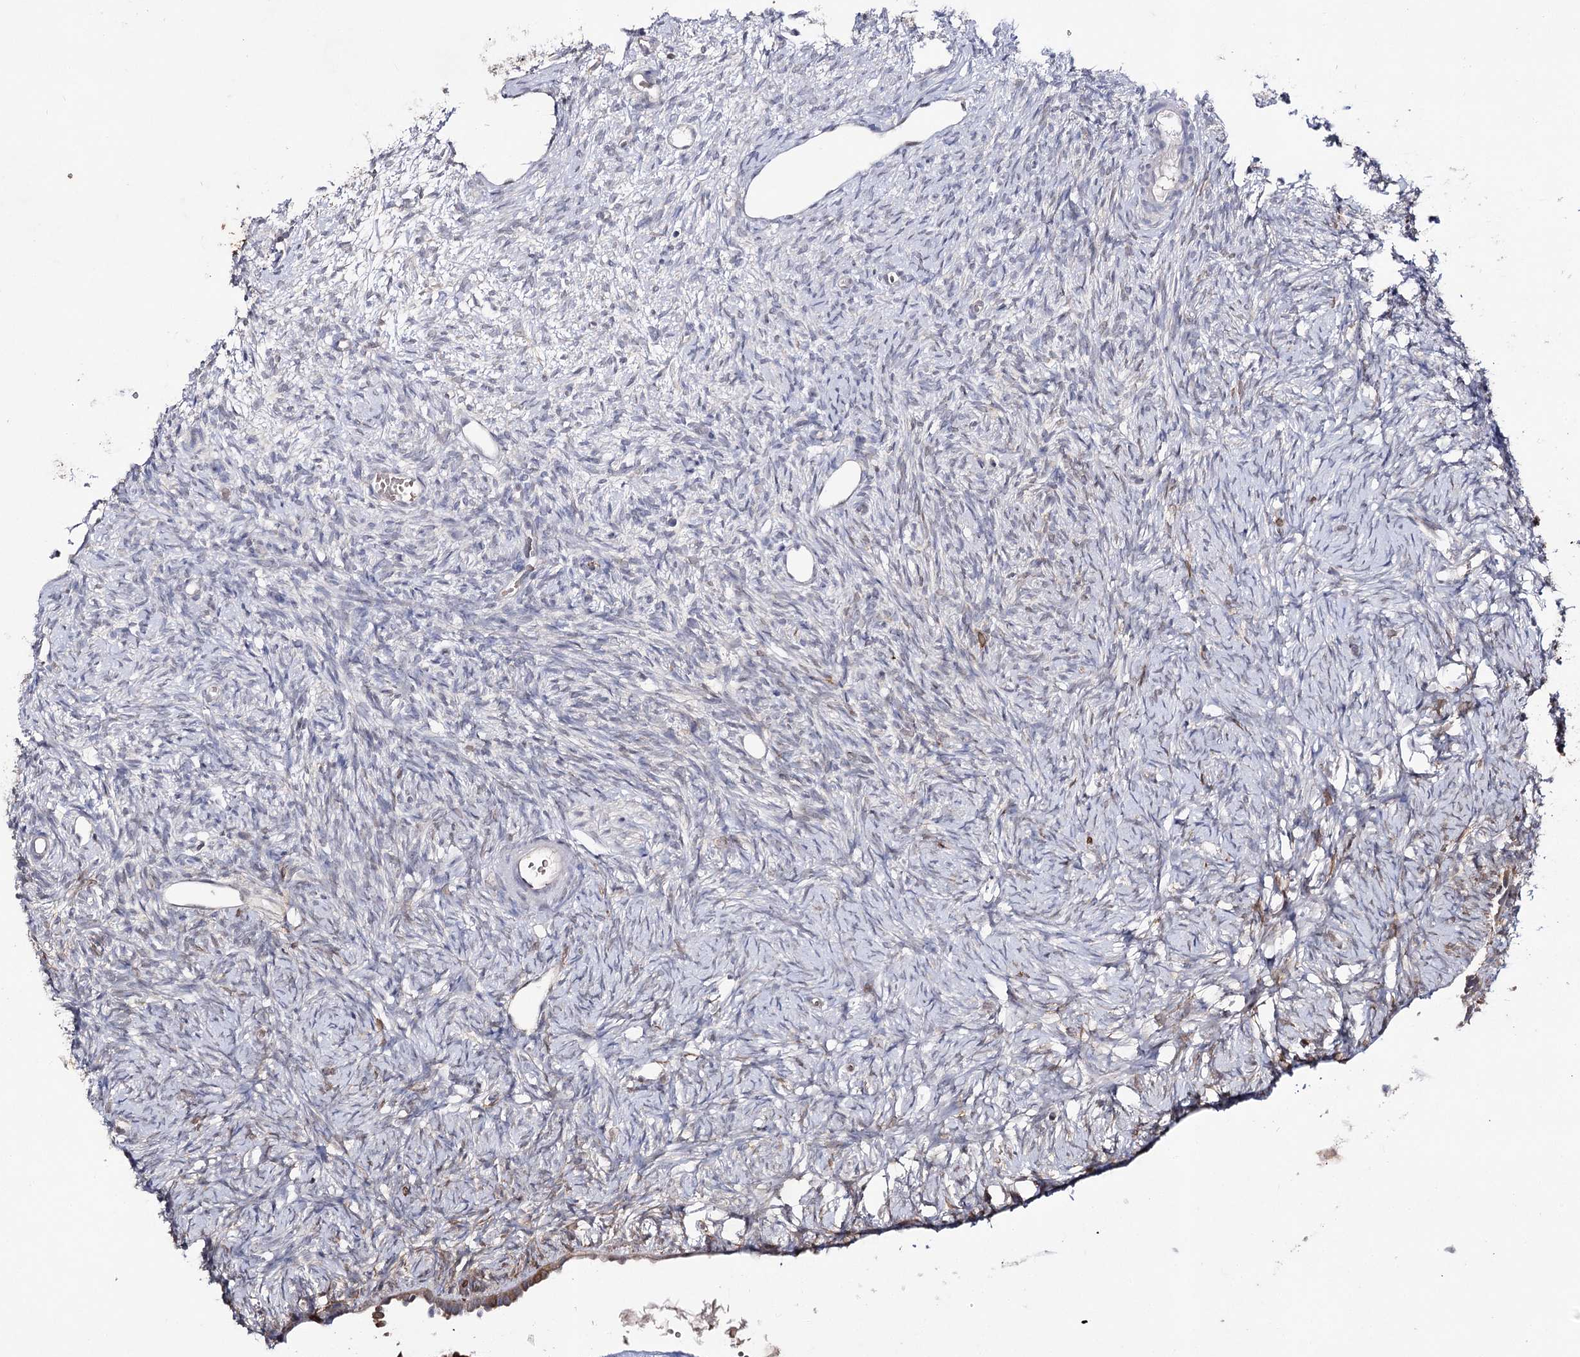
{"staining": {"intensity": "negative", "quantity": "none", "location": "none"}, "tissue": "ovary", "cell_type": "Ovarian stroma cells", "image_type": "normal", "snomed": [{"axis": "morphology", "description": "Normal tissue, NOS"}, {"axis": "topography", "description": "Ovary"}], "caption": "DAB immunohistochemical staining of benign human ovary displays no significant positivity in ovarian stroma cells. (Immunohistochemistry (ihc), brightfield microscopy, high magnification).", "gene": "HSD11B2", "patient": {"sex": "female", "age": 51}}